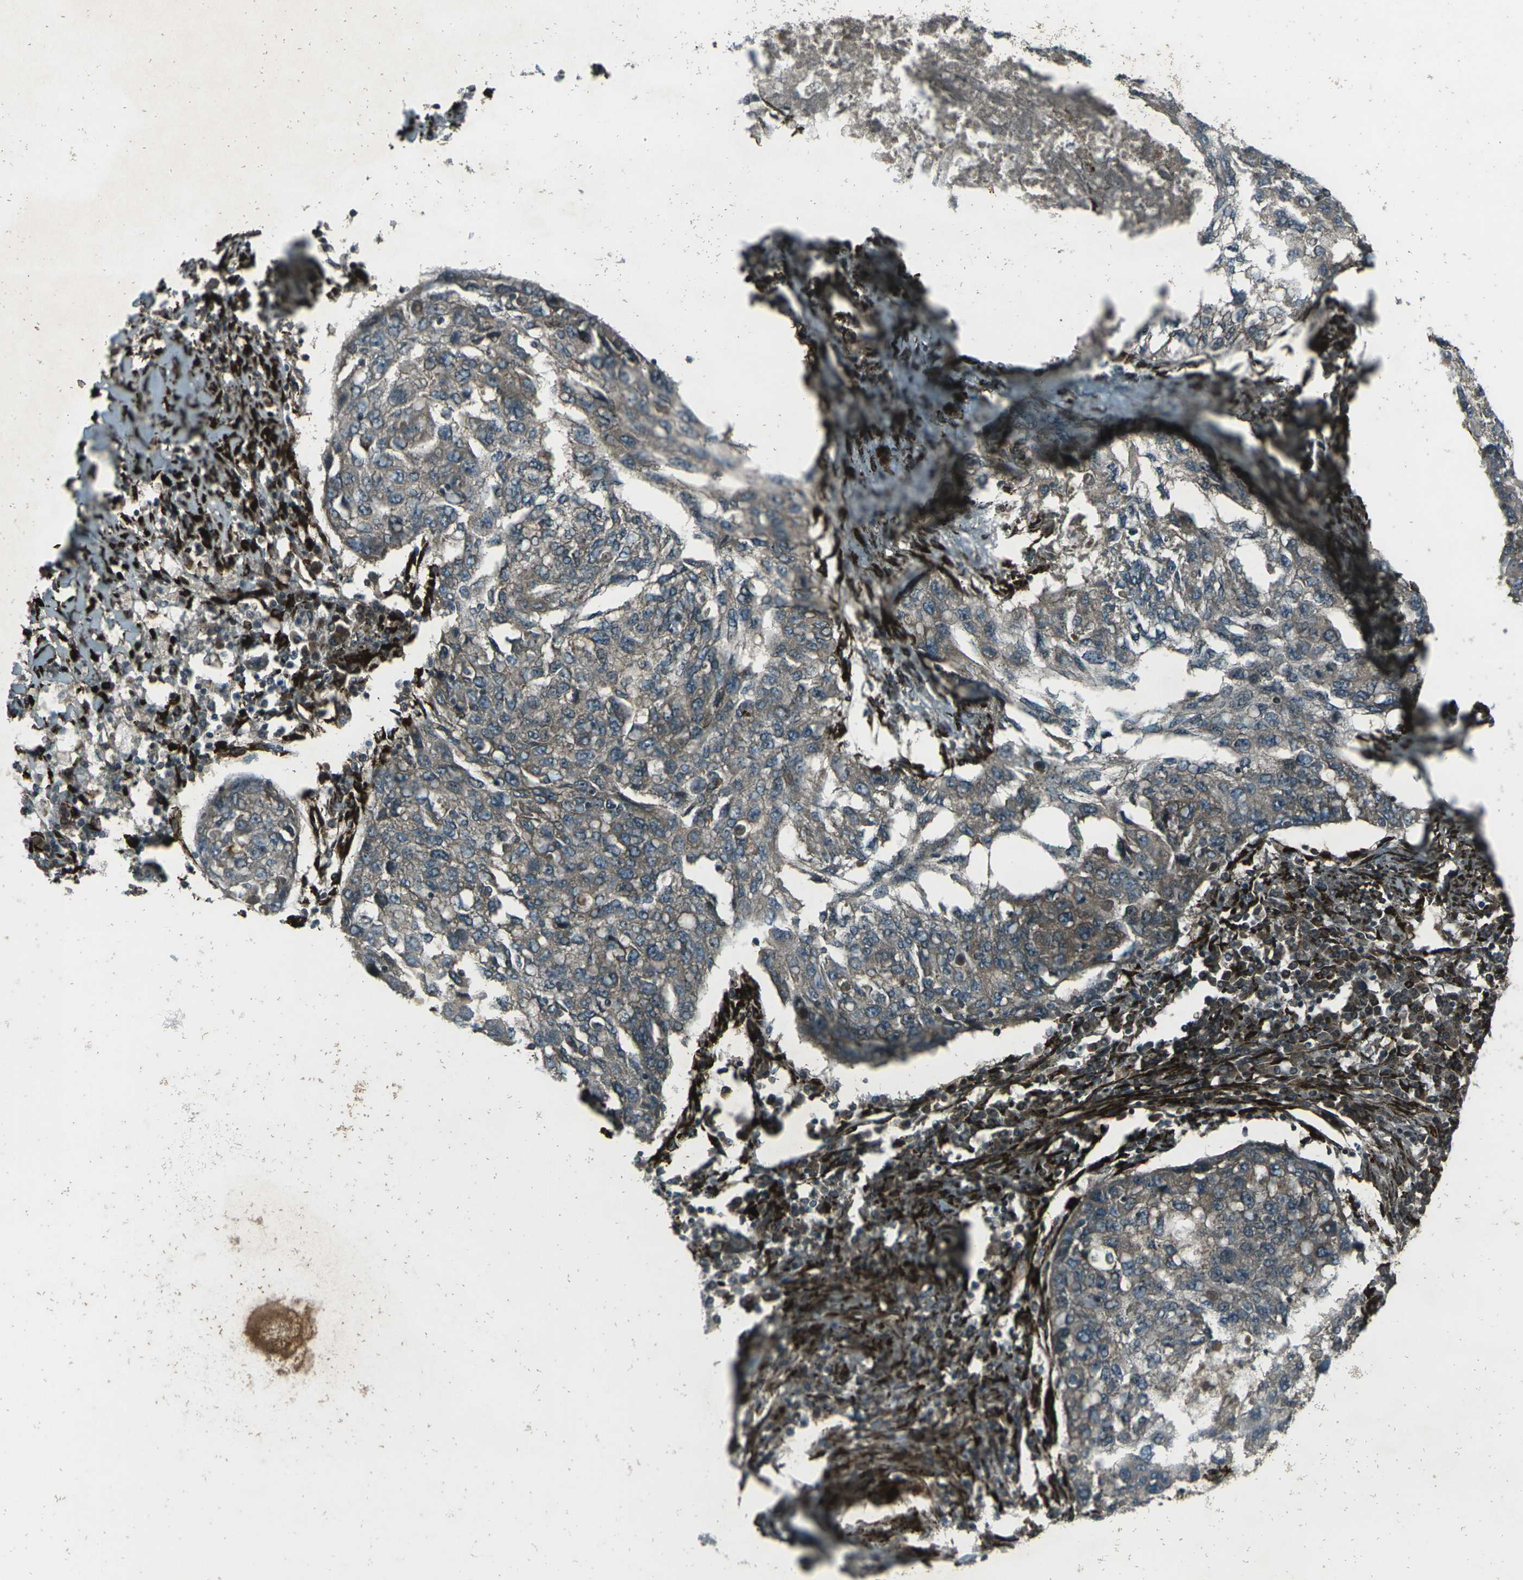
{"staining": {"intensity": "weak", "quantity": ">75%", "location": "cytoplasmic/membranous"}, "tissue": "lung cancer", "cell_type": "Tumor cells", "image_type": "cancer", "snomed": [{"axis": "morphology", "description": "Squamous cell carcinoma, NOS"}, {"axis": "topography", "description": "Lung"}], "caption": "The immunohistochemical stain labels weak cytoplasmic/membranous expression in tumor cells of squamous cell carcinoma (lung) tissue.", "gene": "LSMEM1", "patient": {"sex": "female", "age": 63}}